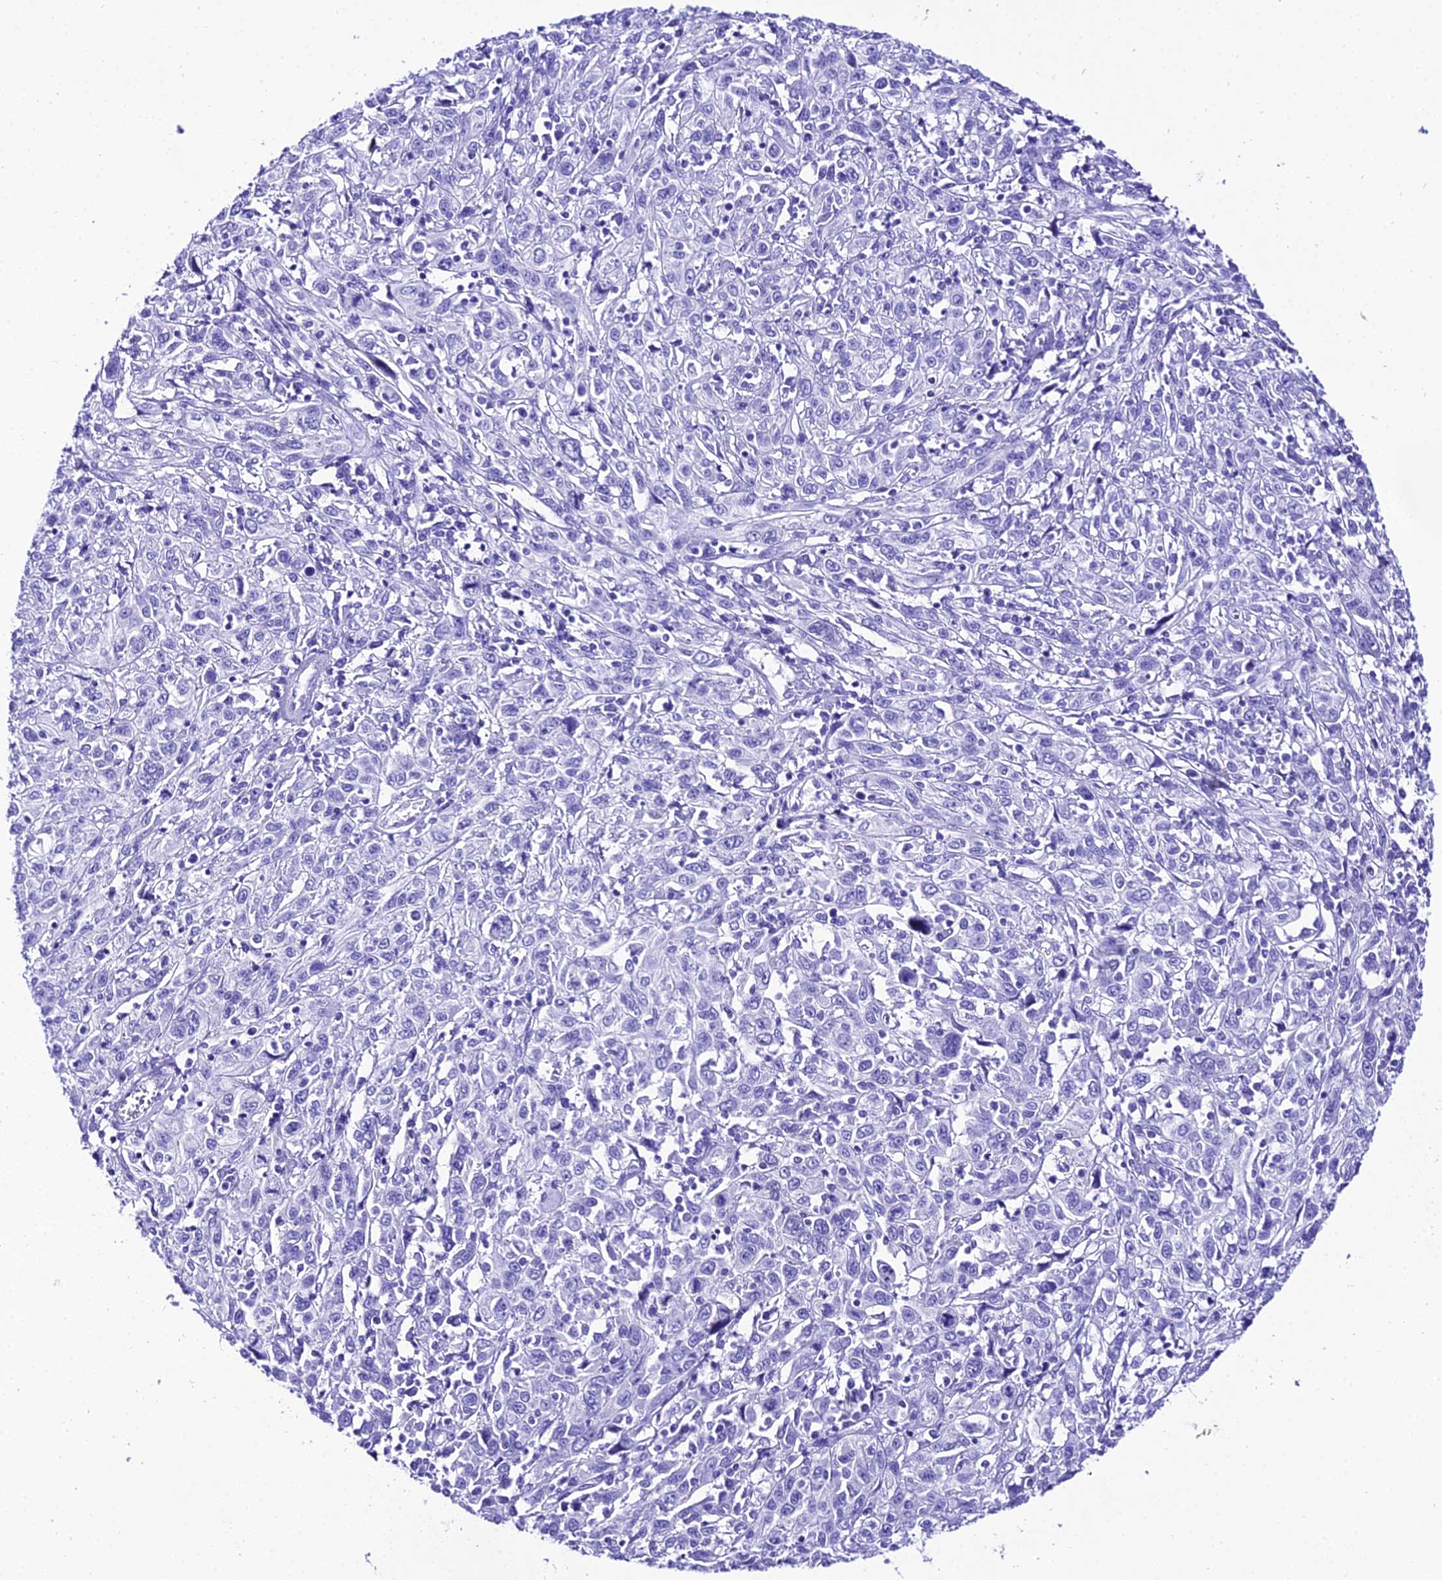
{"staining": {"intensity": "negative", "quantity": "none", "location": "none"}, "tissue": "cervical cancer", "cell_type": "Tumor cells", "image_type": "cancer", "snomed": [{"axis": "morphology", "description": "Squamous cell carcinoma, NOS"}, {"axis": "topography", "description": "Cervix"}], "caption": "IHC photomicrograph of neoplastic tissue: cervical squamous cell carcinoma stained with DAB (3,3'-diaminobenzidine) demonstrates no significant protein staining in tumor cells. Nuclei are stained in blue.", "gene": "TRMT44", "patient": {"sex": "female", "age": 46}}